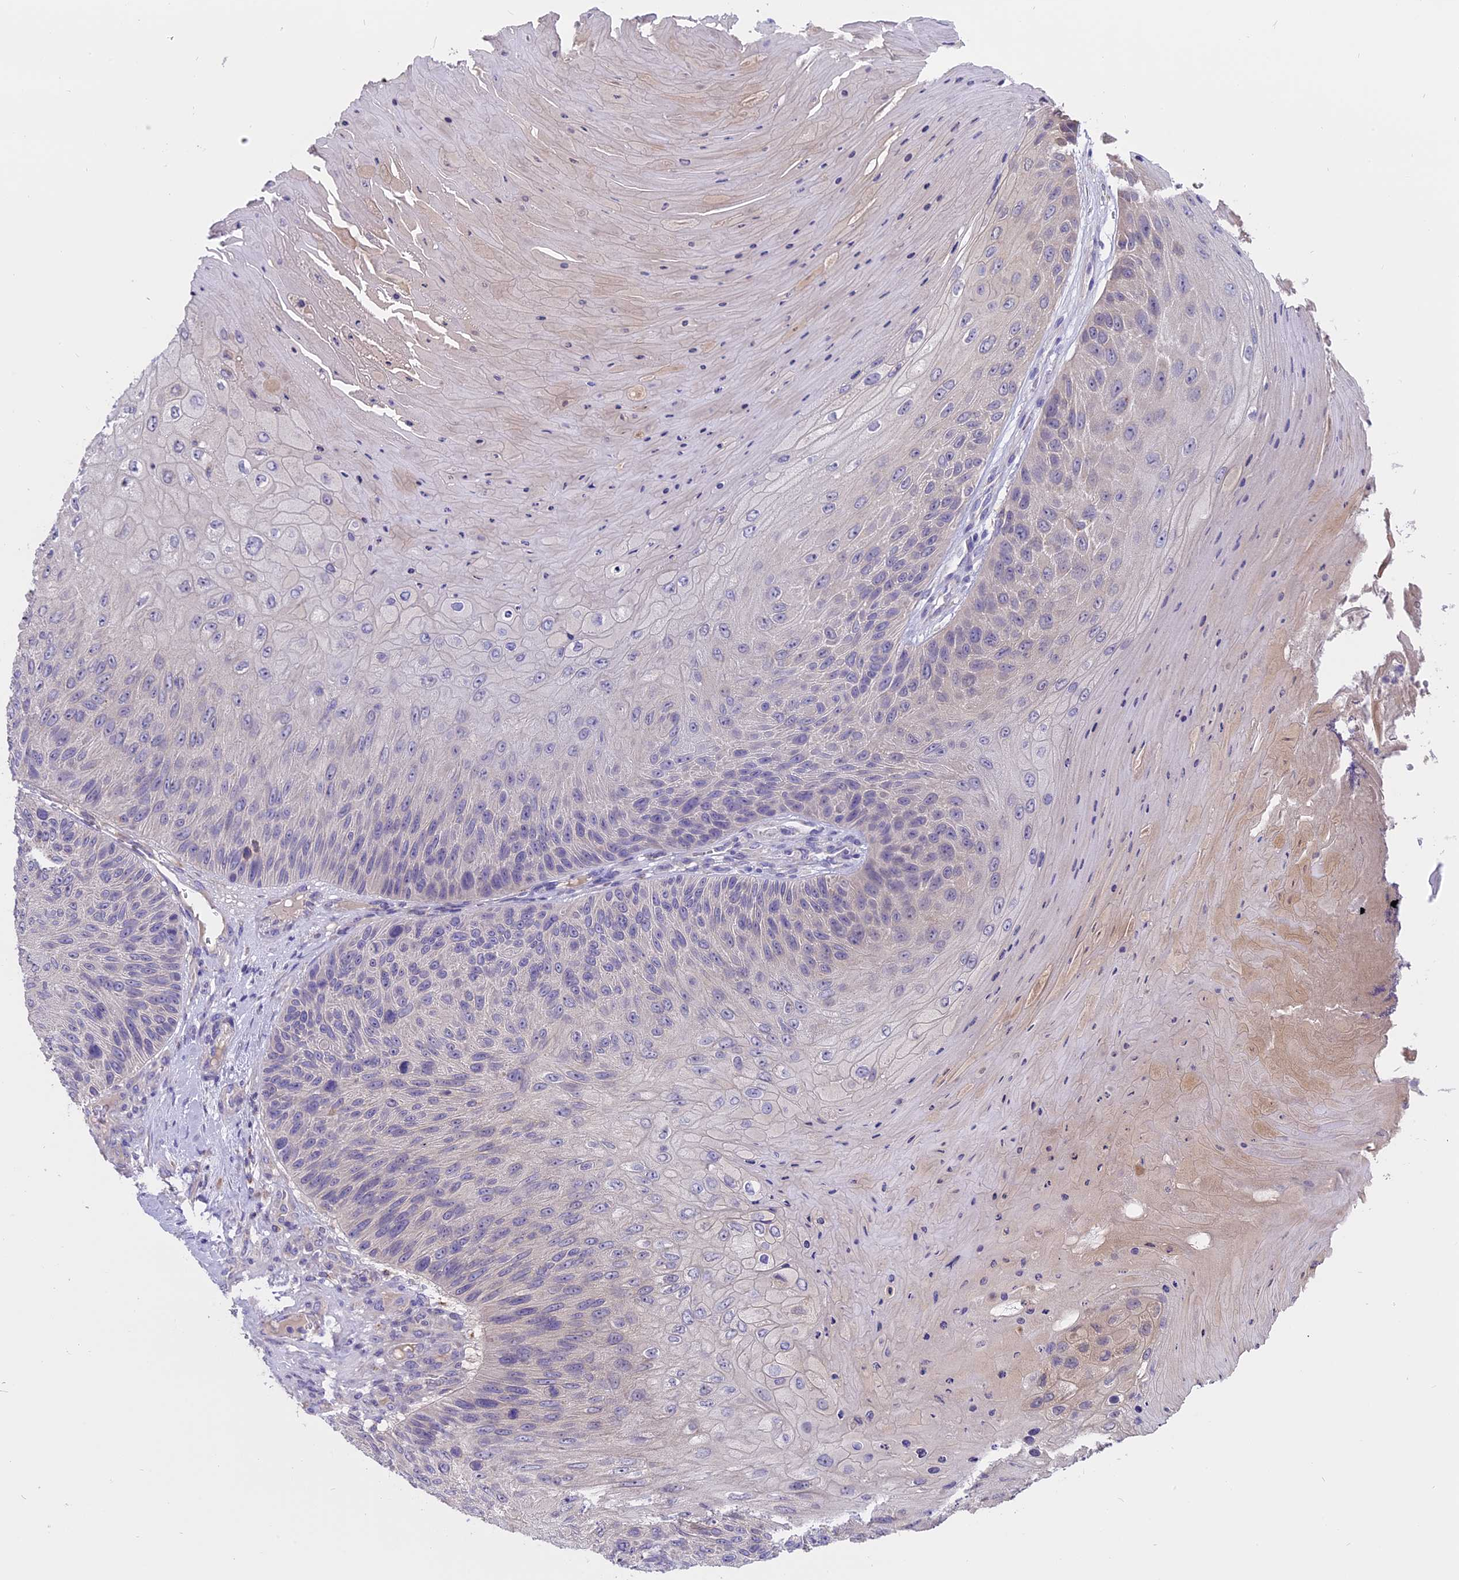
{"staining": {"intensity": "negative", "quantity": "none", "location": "none"}, "tissue": "skin cancer", "cell_type": "Tumor cells", "image_type": "cancer", "snomed": [{"axis": "morphology", "description": "Squamous cell carcinoma, NOS"}, {"axis": "topography", "description": "Skin"}], "caption": "High magnification brightfield microscopy of squamous cell carcinoma (skin) stained with DAB (brown) and counterstained with hematoxylin (blue): tumor cells show no significant staining.", "gene": "LYPD6", "patient": {"sex": "female", "age": 88}}